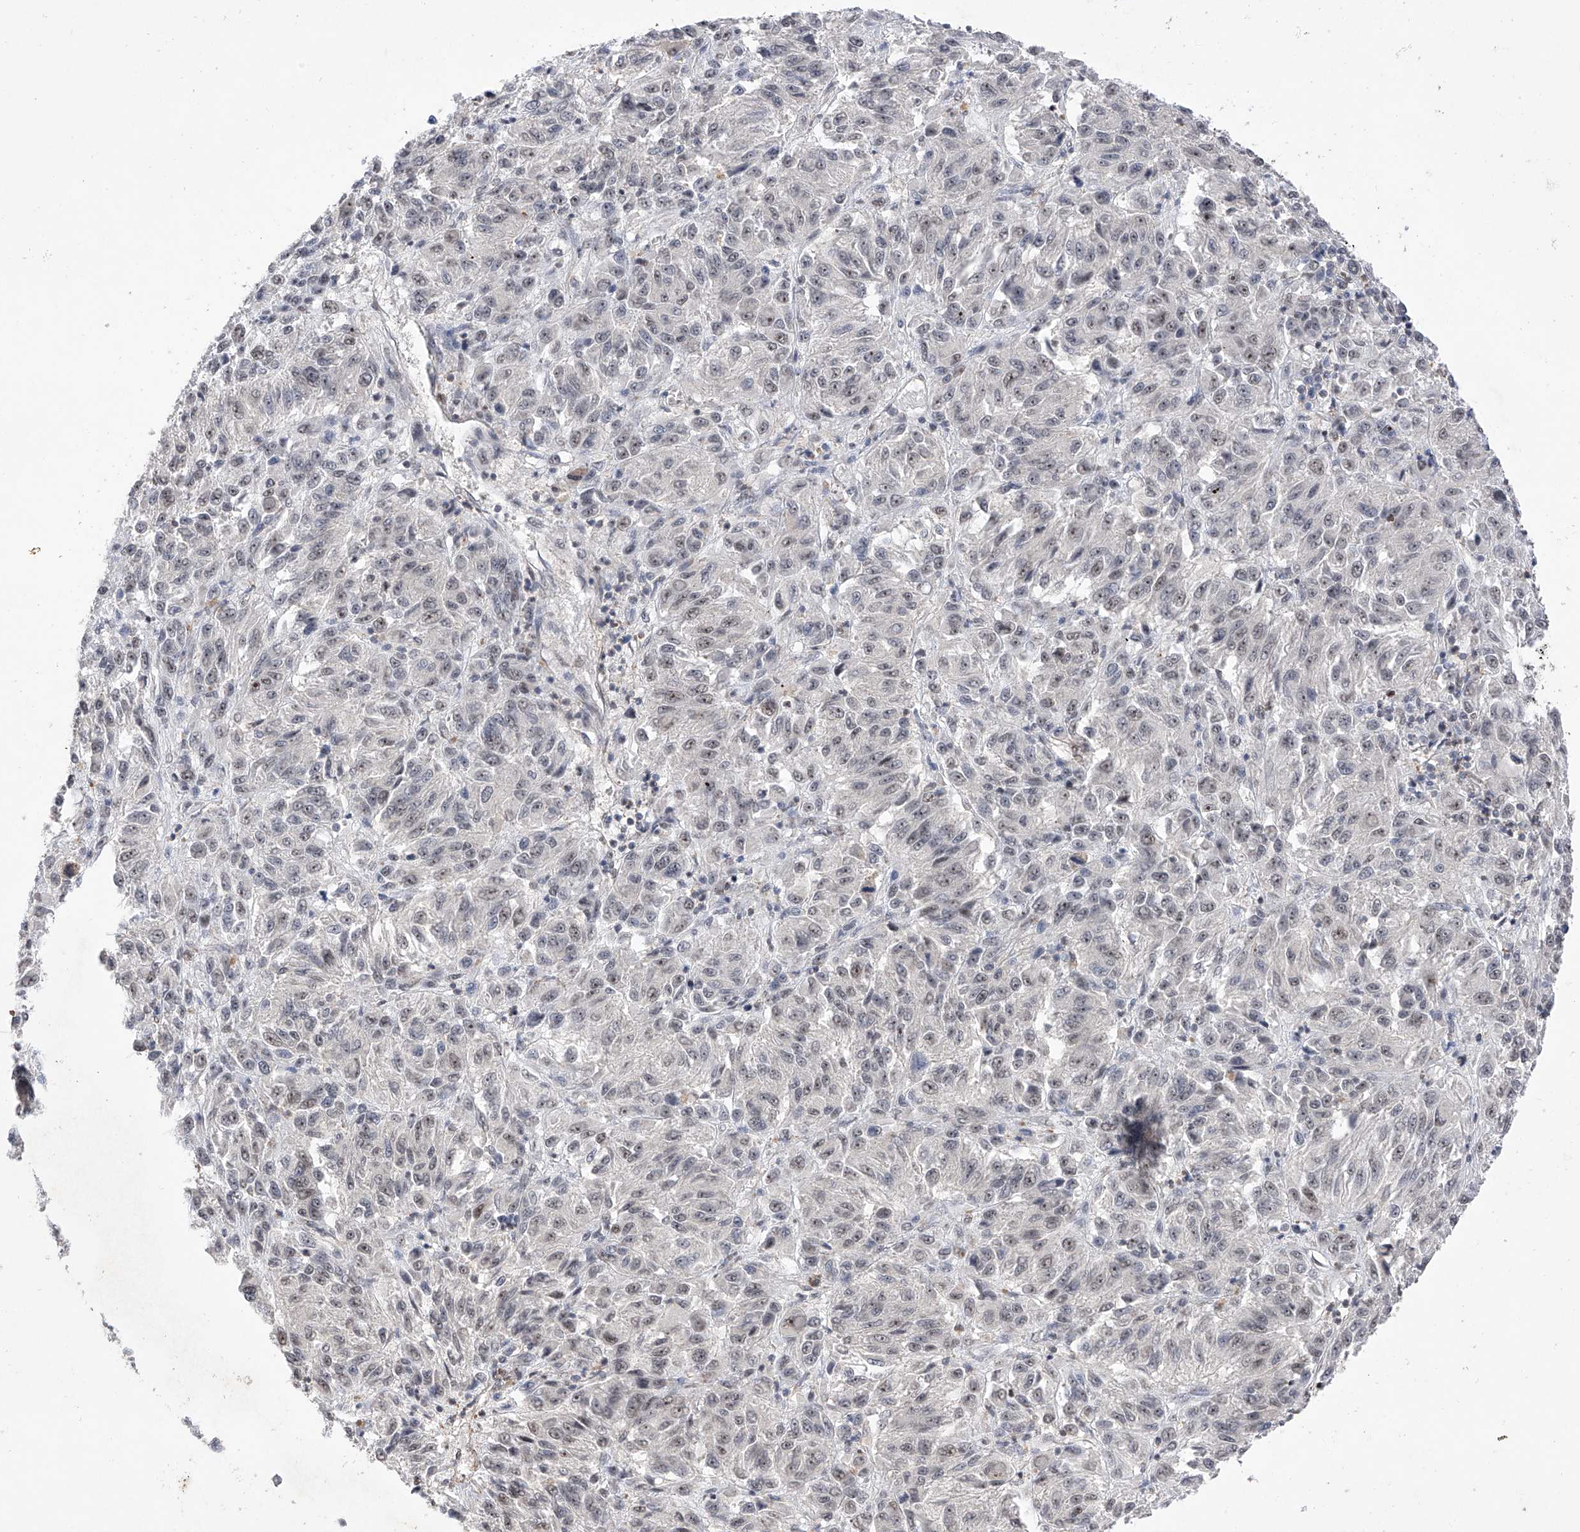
{"staining": {"intensity": "negative", "quantity": "none", "location": "none"}, "tissue": "melanoma", "cell_type": "Tumor cells", "image_type": "cancer", "snomed": [{"axis": "morphology", "description": "Malignant melanoma, Metastatic site"}, {"axis": "topography", "description": "Lung"}], "caption": "DAB (3,3'-diaminobenzidine) immunohistochemical staining of human melanoma reveals no significant staining in tumor cells.", "gene": "NFATC4", "patient": {"sex": "male", "age": 64}}